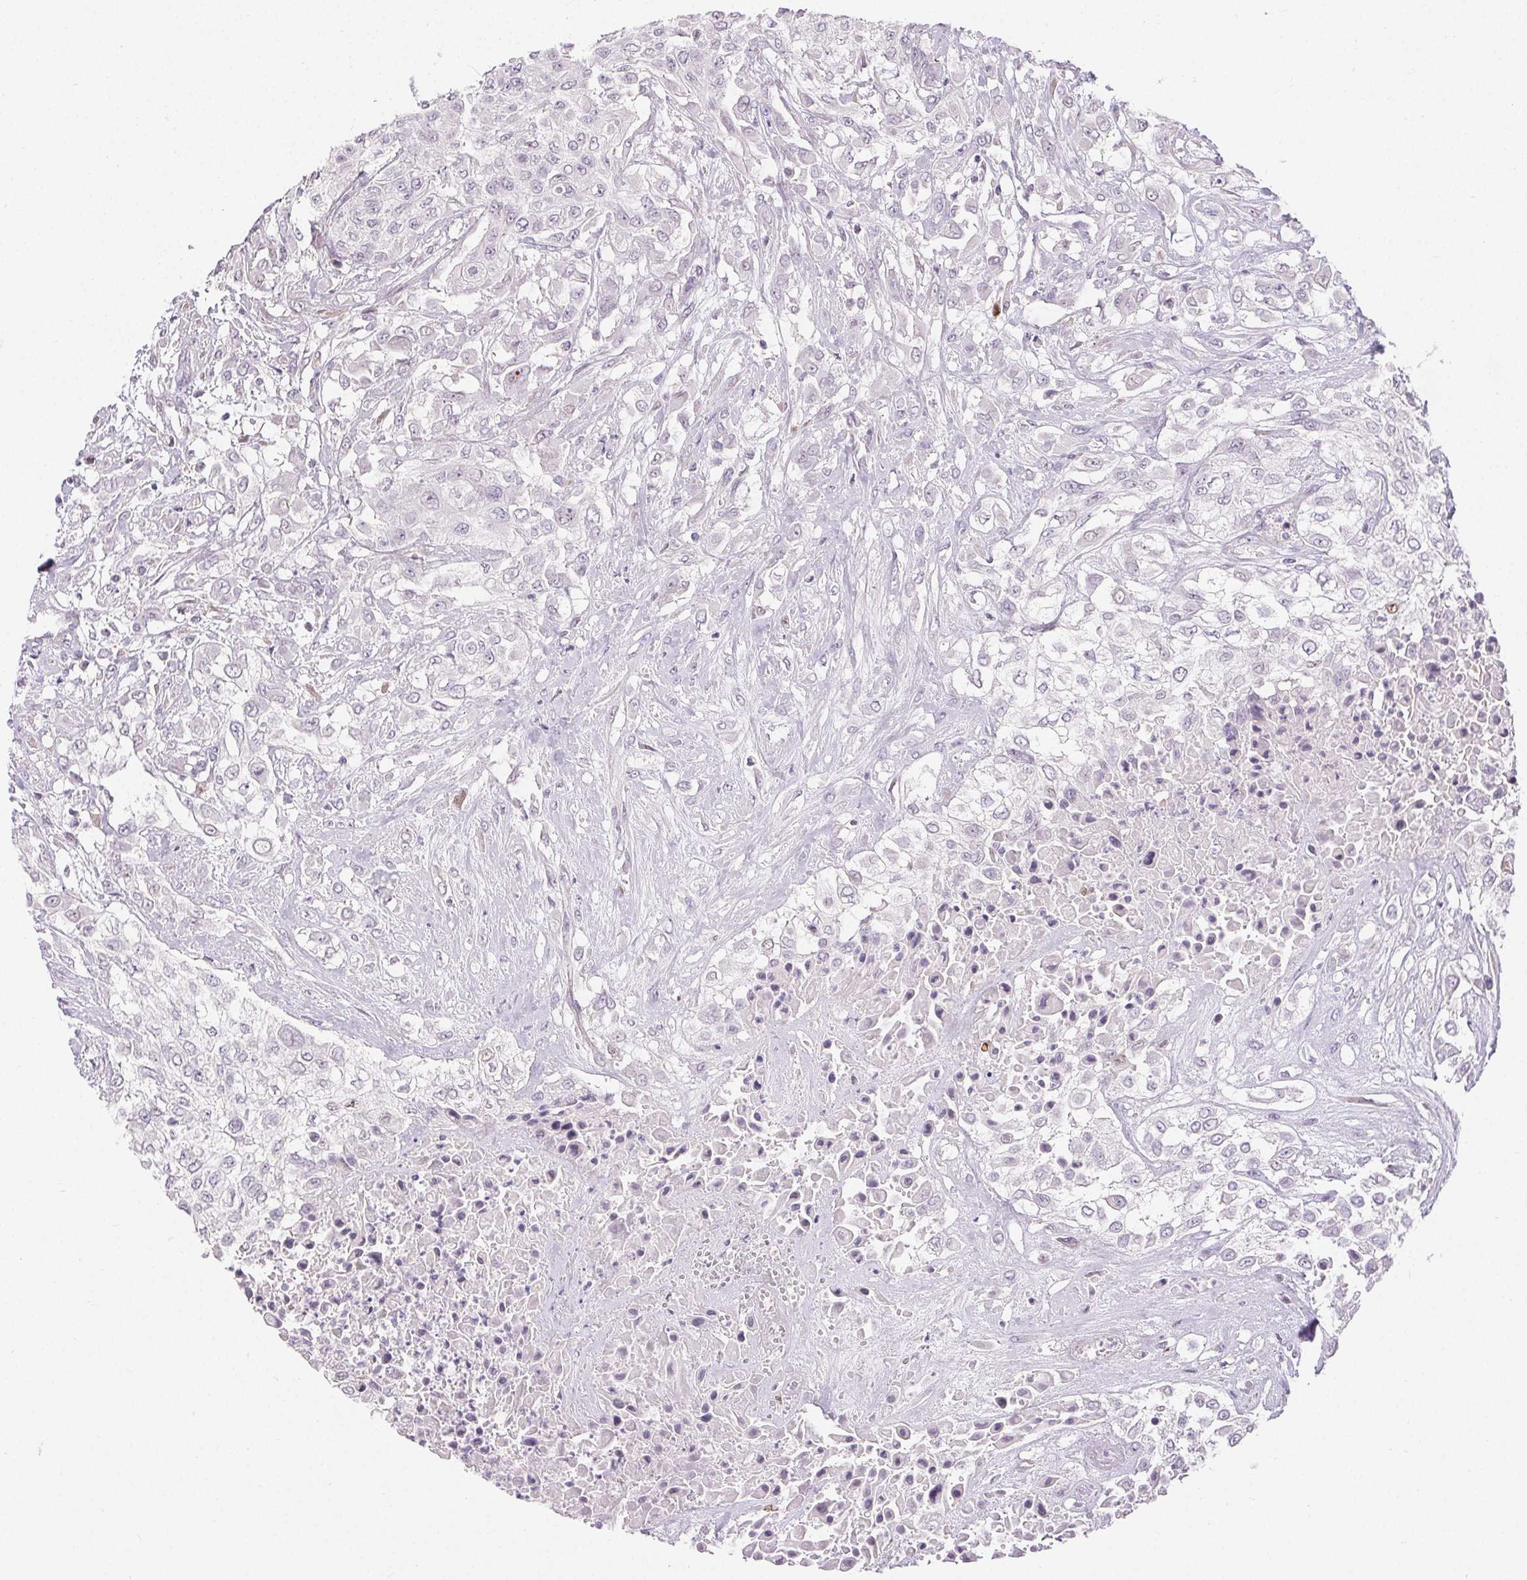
{"staining": {"intensity": "negative", "quantity": "none", "location": "none"}, "tissue": "urothelial cancer", "cell_type": "Tumor cells", "image_type": "cancer", "snomed": [{"axis": "morphology", "description": "Urothelial carcinoma, High grade"}, {"axis": "topography", "description": "Urinary bladder"}], "caption": "This is an immunohistochemistry histopathology image of human urothelial cancer. There is no expression in tumor cells.", "gene": "RPGRIP1", "patient": {"sex": "male", "age": 57}}